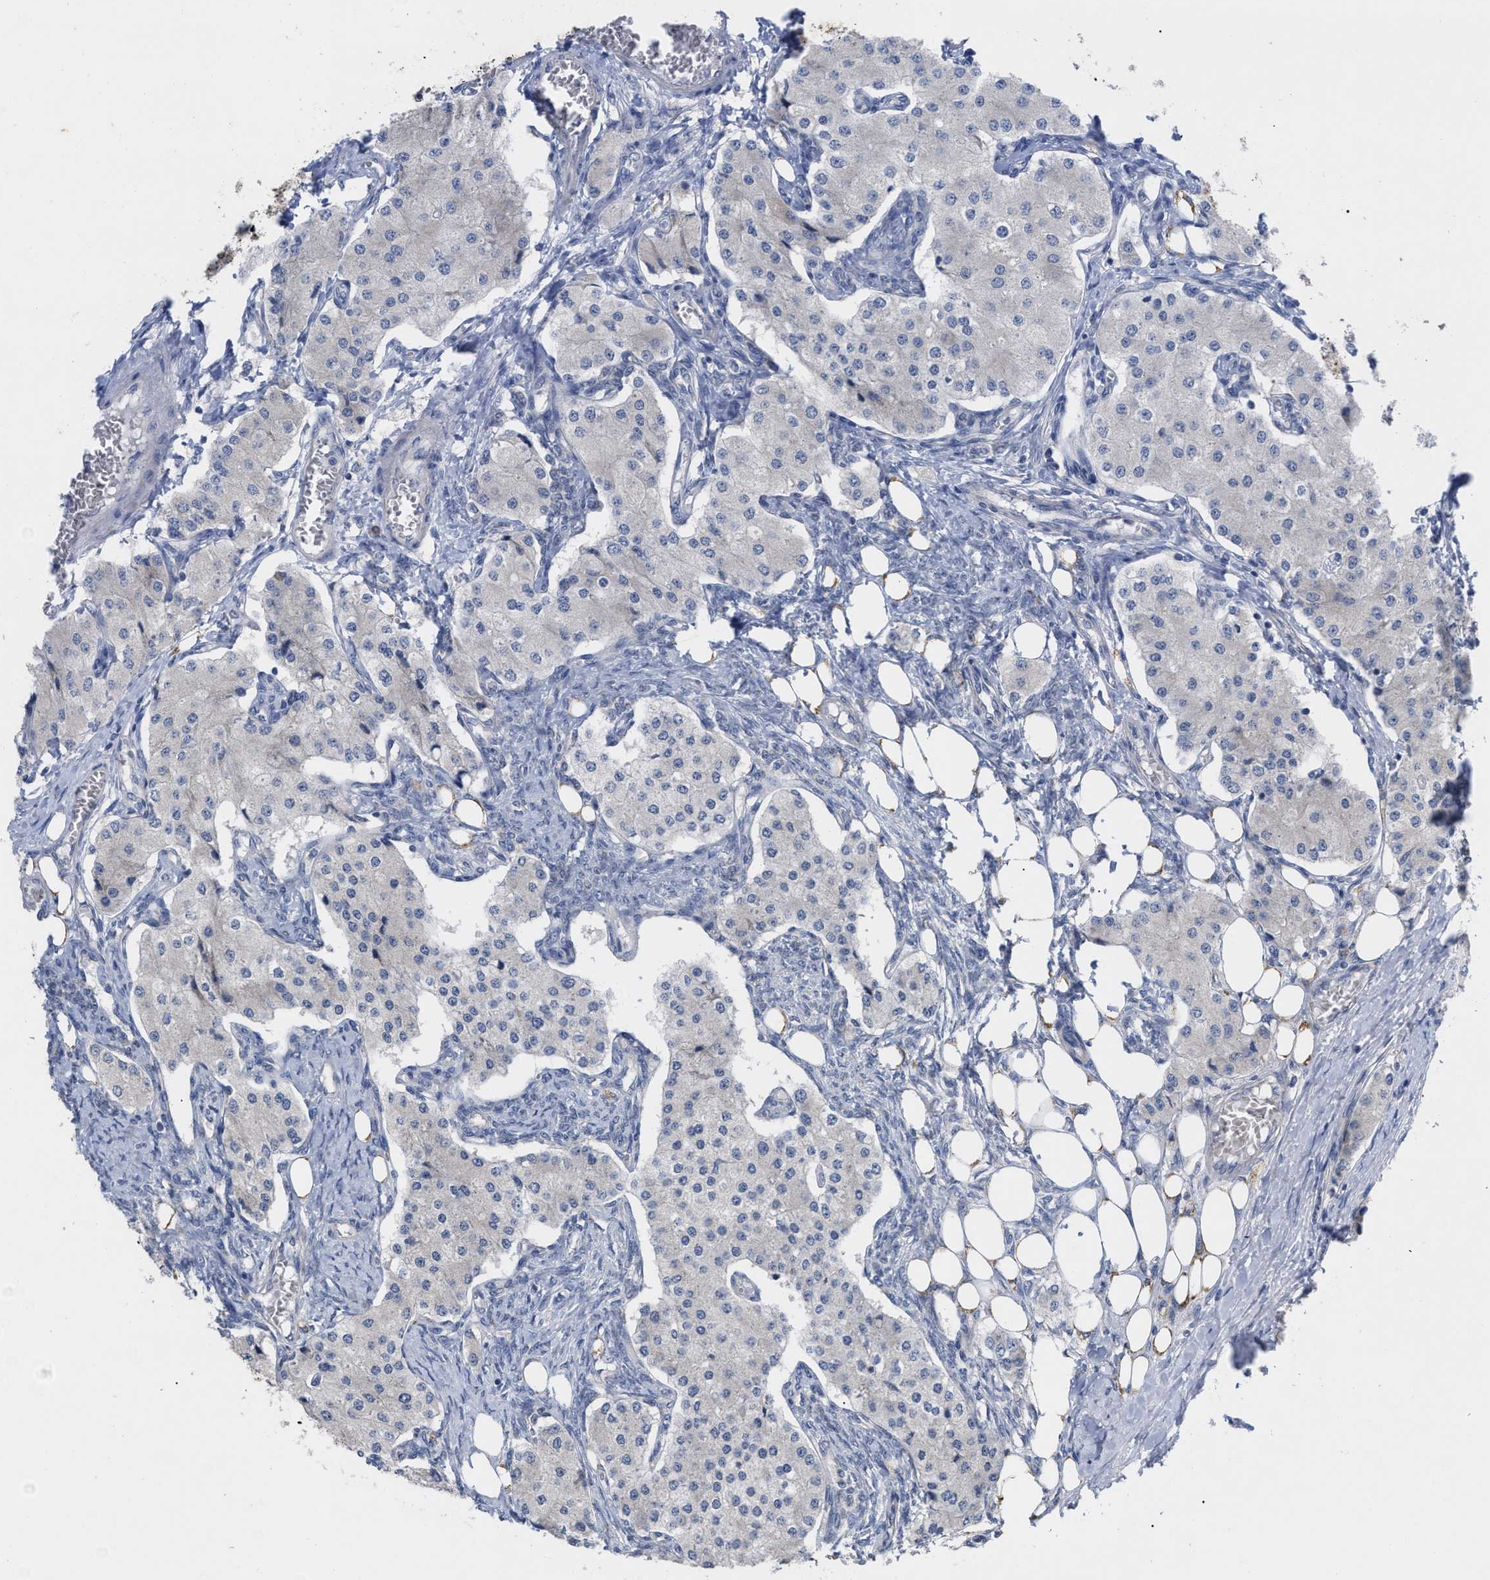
{"staining": {"intensity": "negative", "quantity": "none", "location": "none"}, "tissue": "carcinoid", "cell_type": "Tumor cells", "image_type": "cancer", "snomed": [{"axis": "morphology", "description": "Carcinoid, malignant, NOS"}, {"axis": "topography", "description": "Colon"}], "caption": "A high-resolution image shows immunohistochemistry (IHC) staining of carcinoid, which shows no significant staining in tumor cells.", "gene": "VIP", "patient": {"sex": "female", "age": 52}}